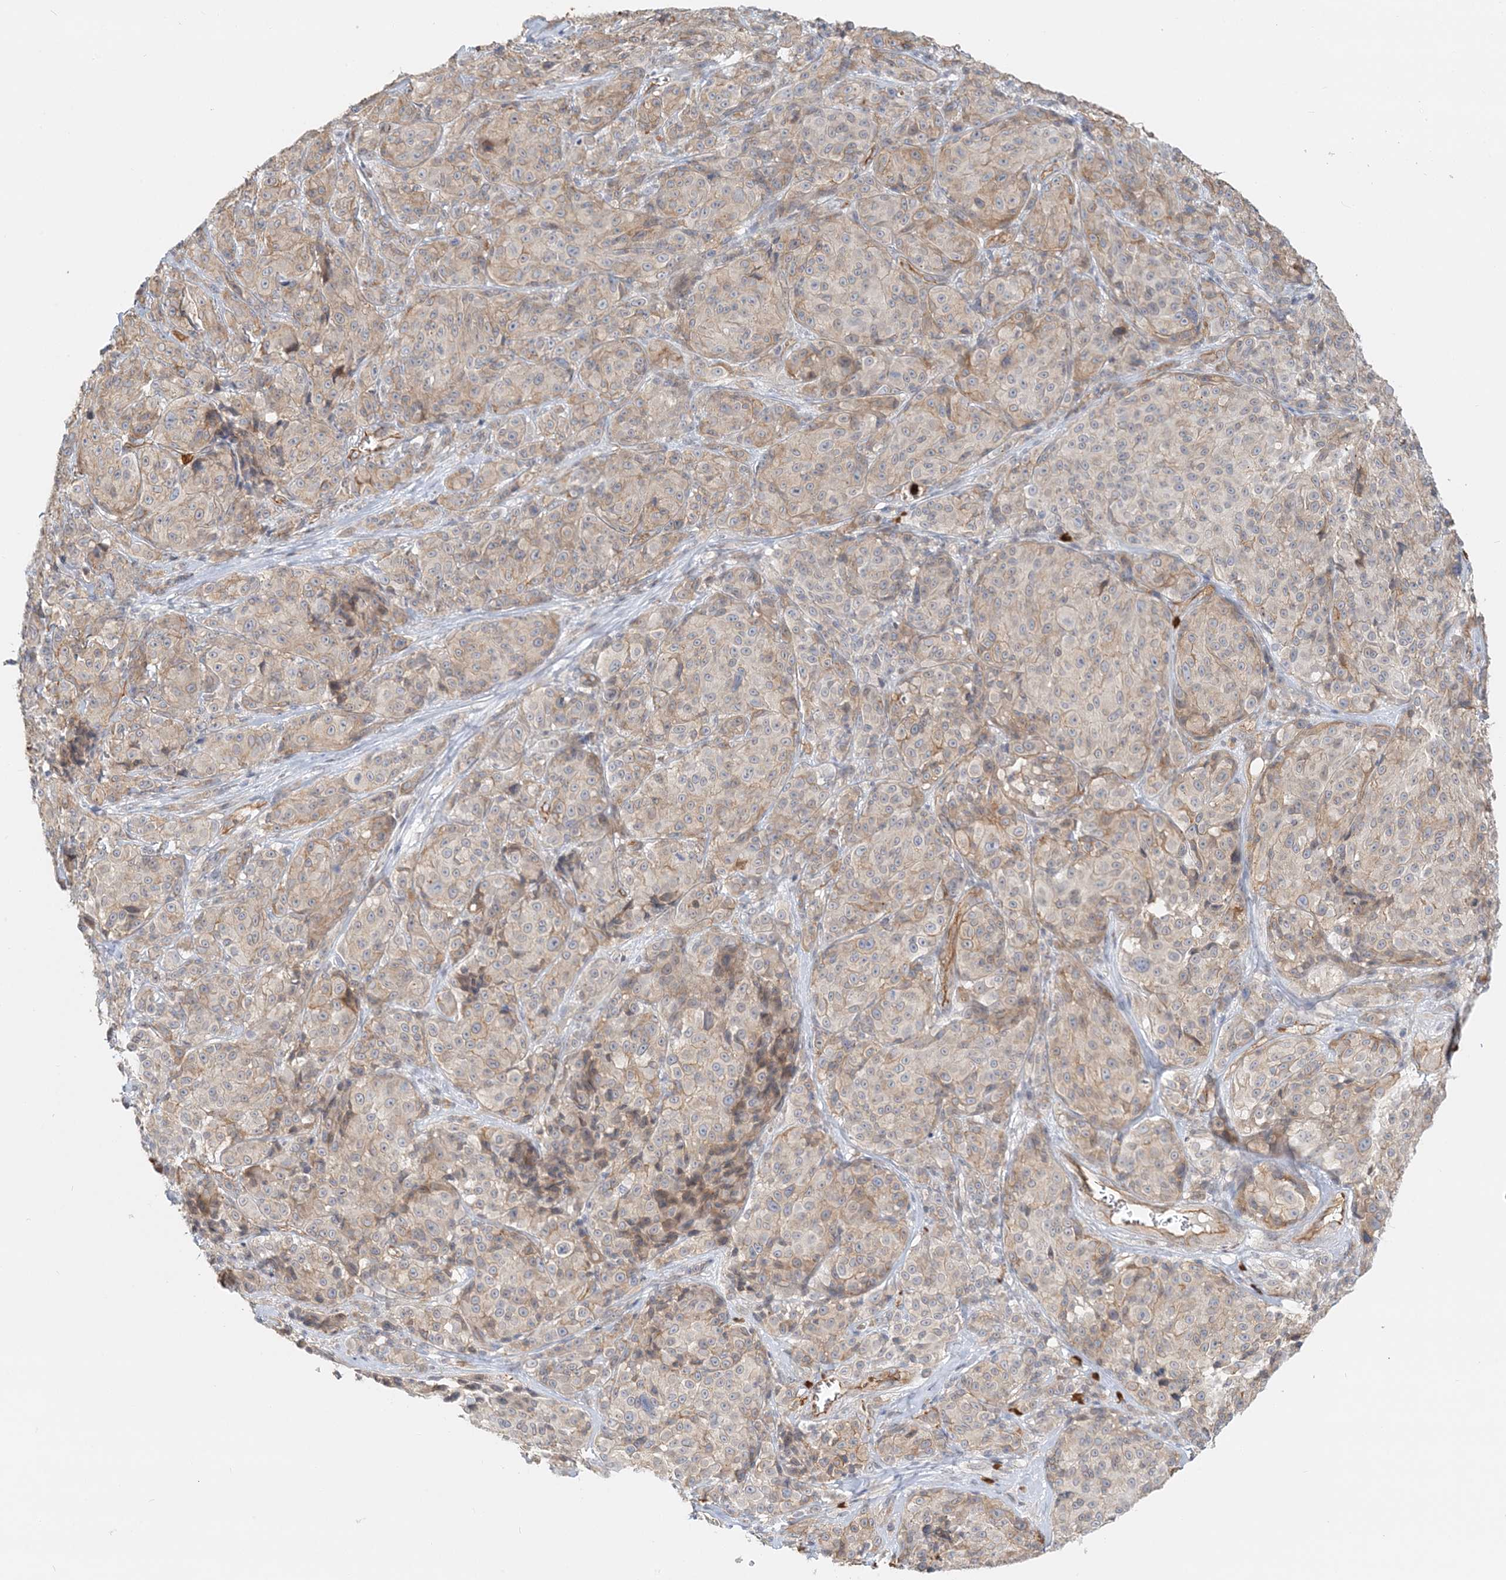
{"staining": {"intensity": "weak", "quantity": "25%-75%", "location": "cytoplasmic/membranous"}, "tissue": "melanoma", "cell_type": "Tumor cells", "image_type": "cancer", "snomed": [{"axis": "morphology", "description": "Malignant melanoma, NOS"}, {"axis": "topography", "description": "Skin"}], "caption": "High-magnification brightfield microscopy of malignant melanoma stained with DAB (3,3'-diaminobenzidine) (brown) and counterstained with hematoxylin (blue). tumor cells exhibit weak cytoplasmic/membranous expression is seen in approximately25%-75% of cells.", "gene": "DNAH1", "patient": {"sex": "male", "age": 73}}